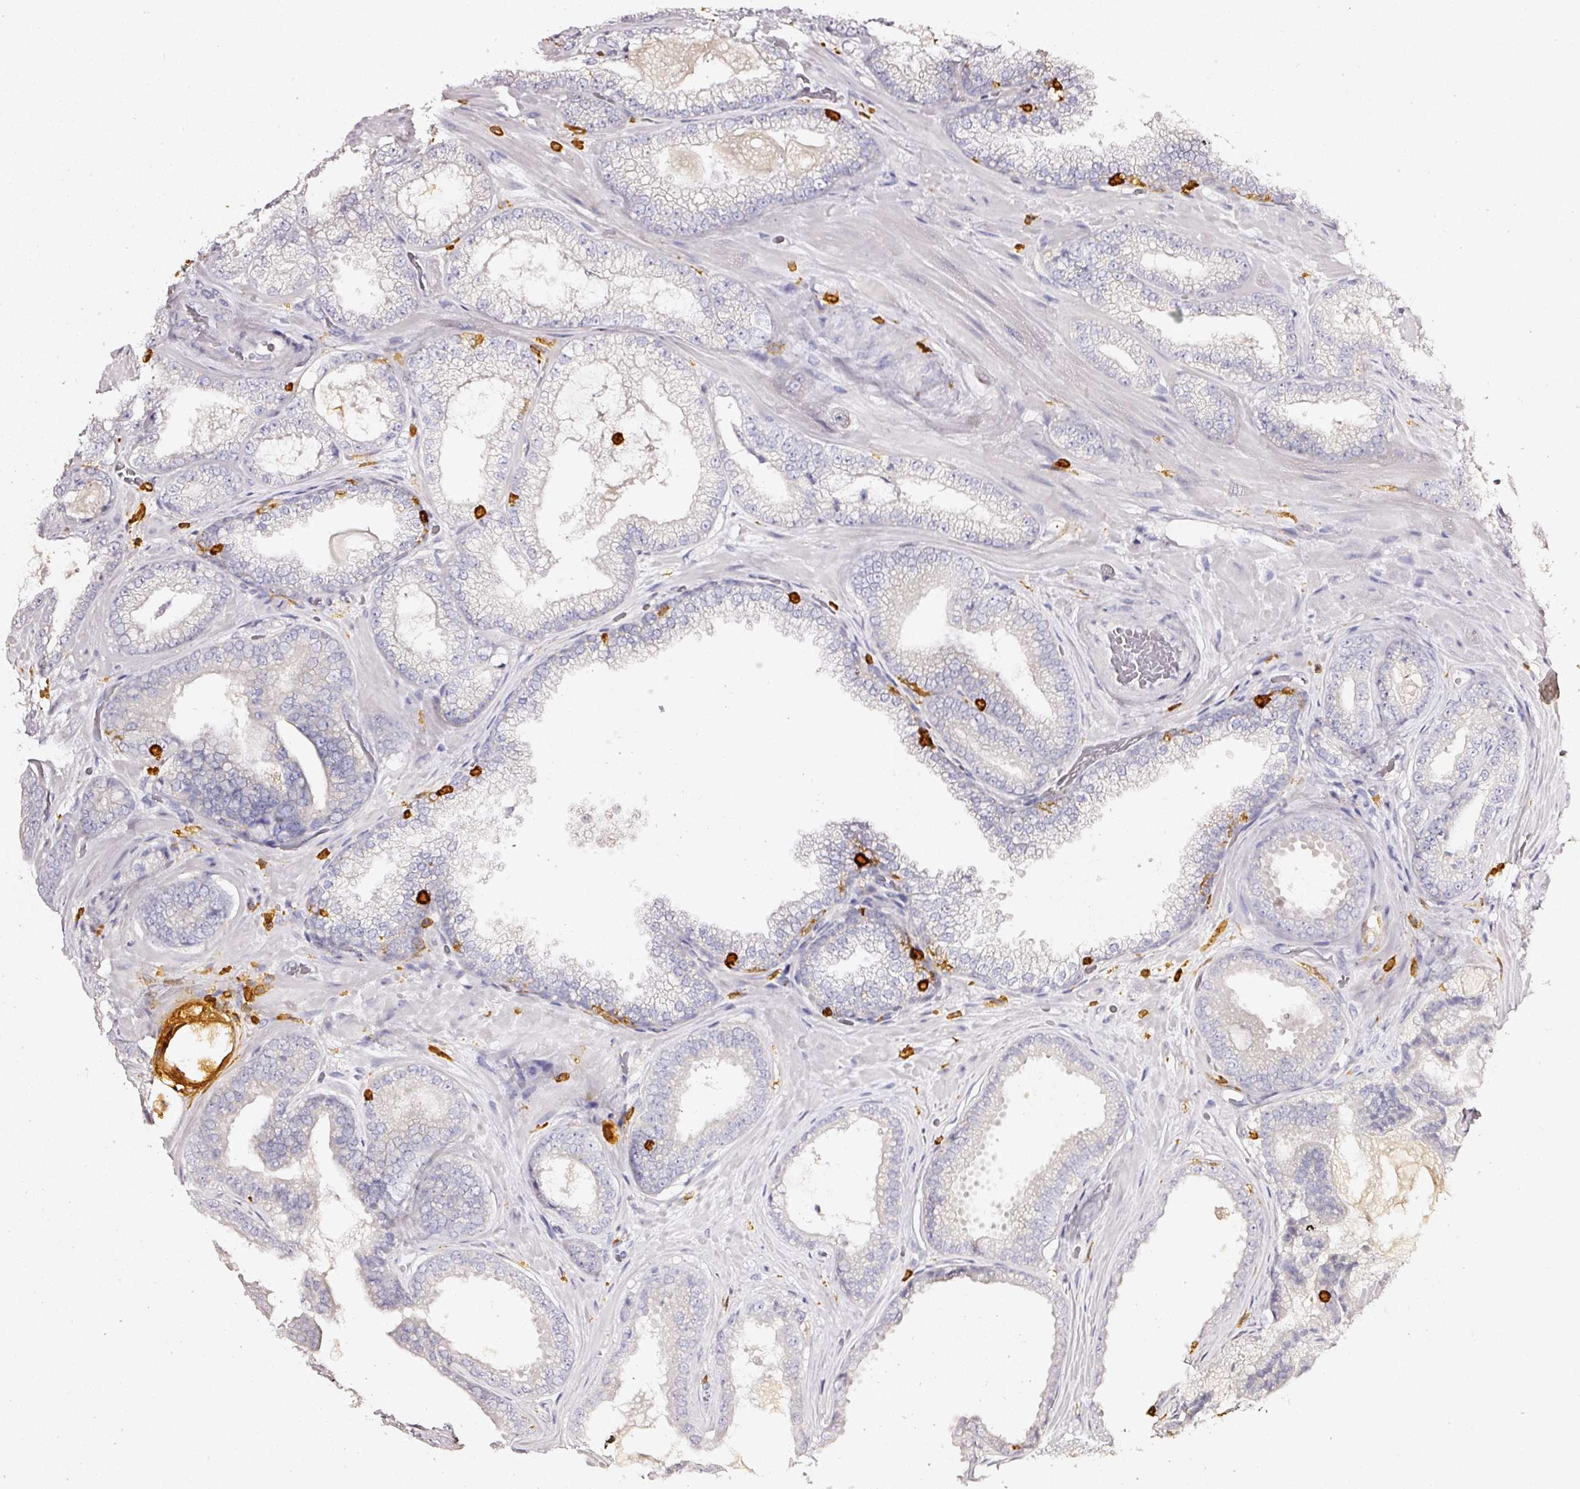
{"staining": {"intensity": "negative", "quantity": "none", "location": "none"}, "tissue": "prostate cancer", "cell_type": "Tumor cells", "image_type": "cancer", "snomed": [{"axis": "morphology", "description": "Adenocarcinoma, Low grade"}, {"axis": "topography", "description": "Prostate"}], "caption": "High magnification brightfield microscopy of adenocarcinoma (low-grade) (prostate) stained with DAB (3,3'-diaminobenzidine) (brown) and counterstained with hematoxylin (blue): tumor cells show no significant staining.", "gene": "EVL", "patient": {"sex": "male", "age": 57}}